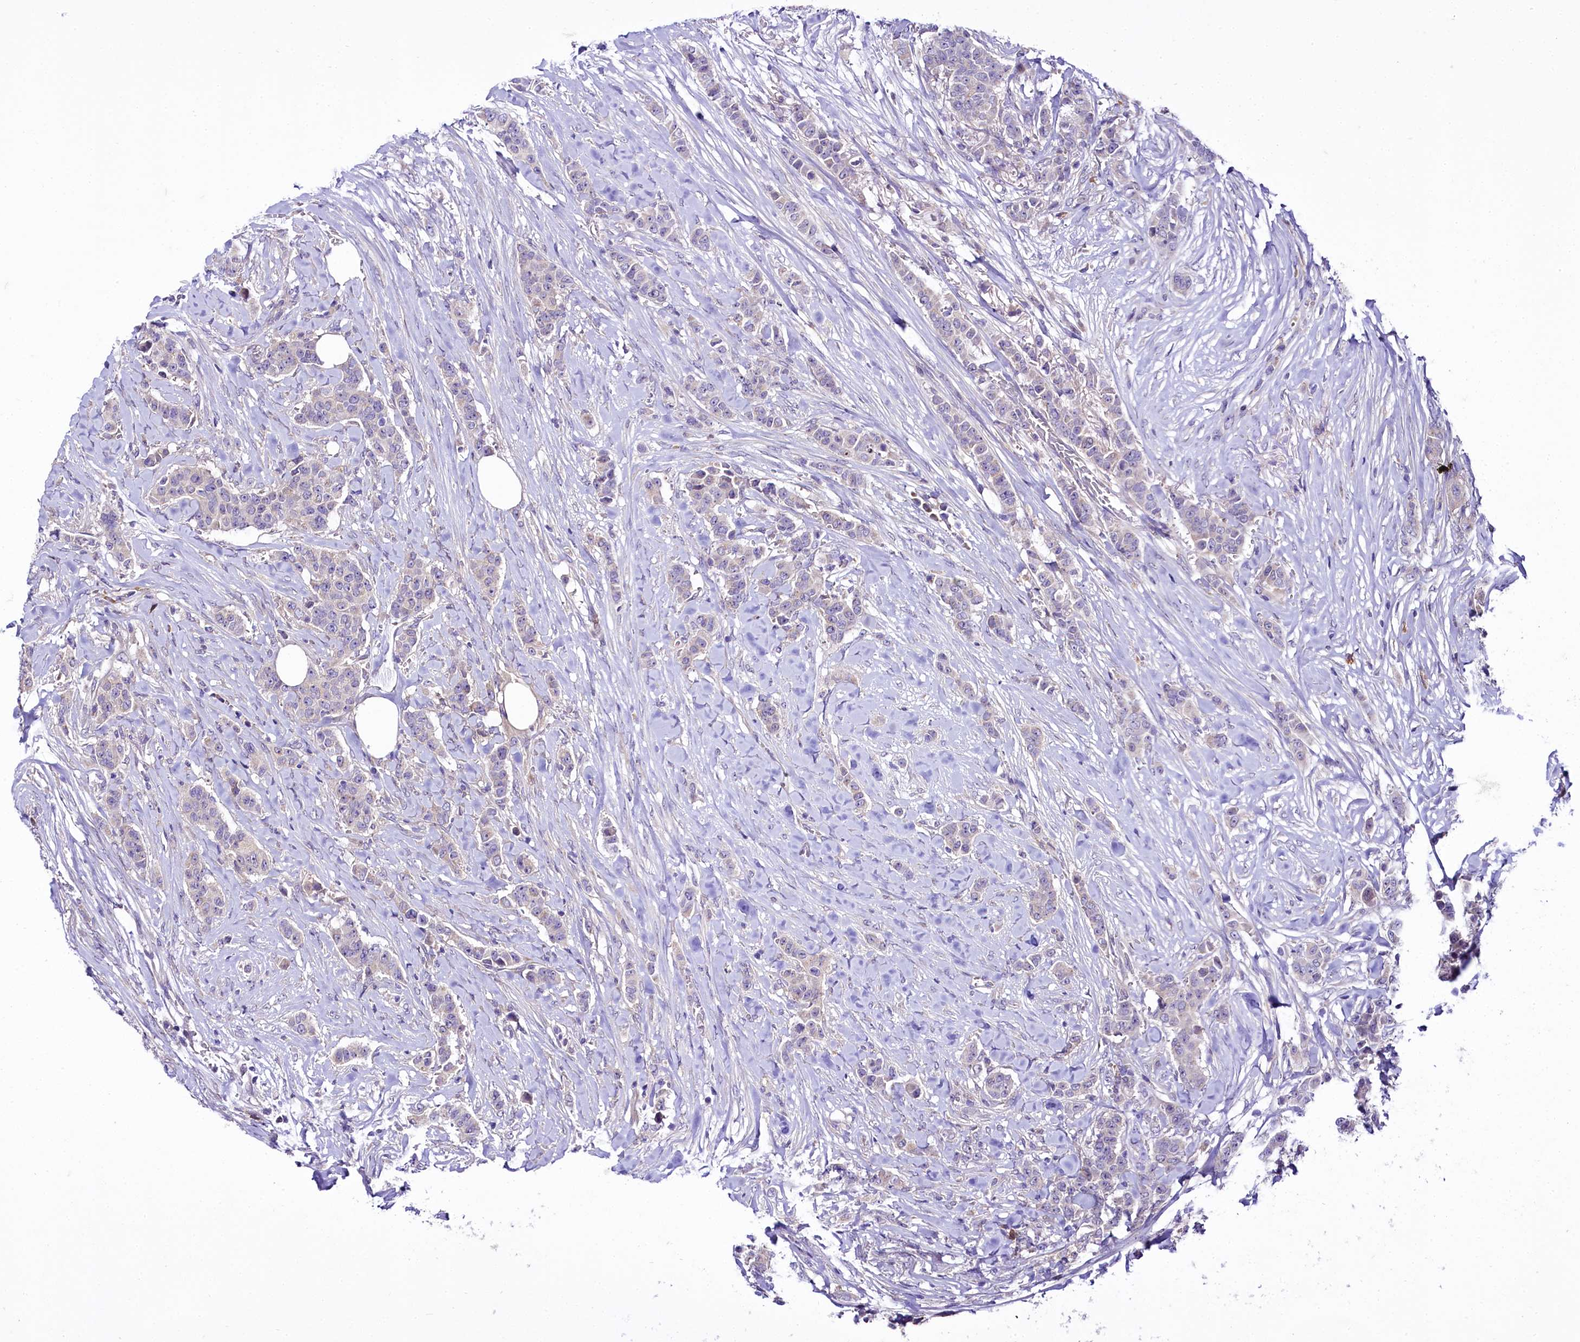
{"staining": {"intensity": "negative", "quantity": "none", "location": "none"}, "tissue": "breast cancer", "cell_type": "Tumor cells", "image_type": "cancer", "snomed": [{"axis": "morphology", "description": "Duct carcinoma"}, {"axis": "topography", "description": "Breast"}], "caption": "This is a photomicrograph of immunohistochemistry (IHC) staining of breast cancer, which shows no staining in tumor cells. (DAB immunohistochemistry visualized using brightfield microscopy, high magnification).", "gene": "ZC3H12C", "patient": {"sex": "female", "age": 40}}